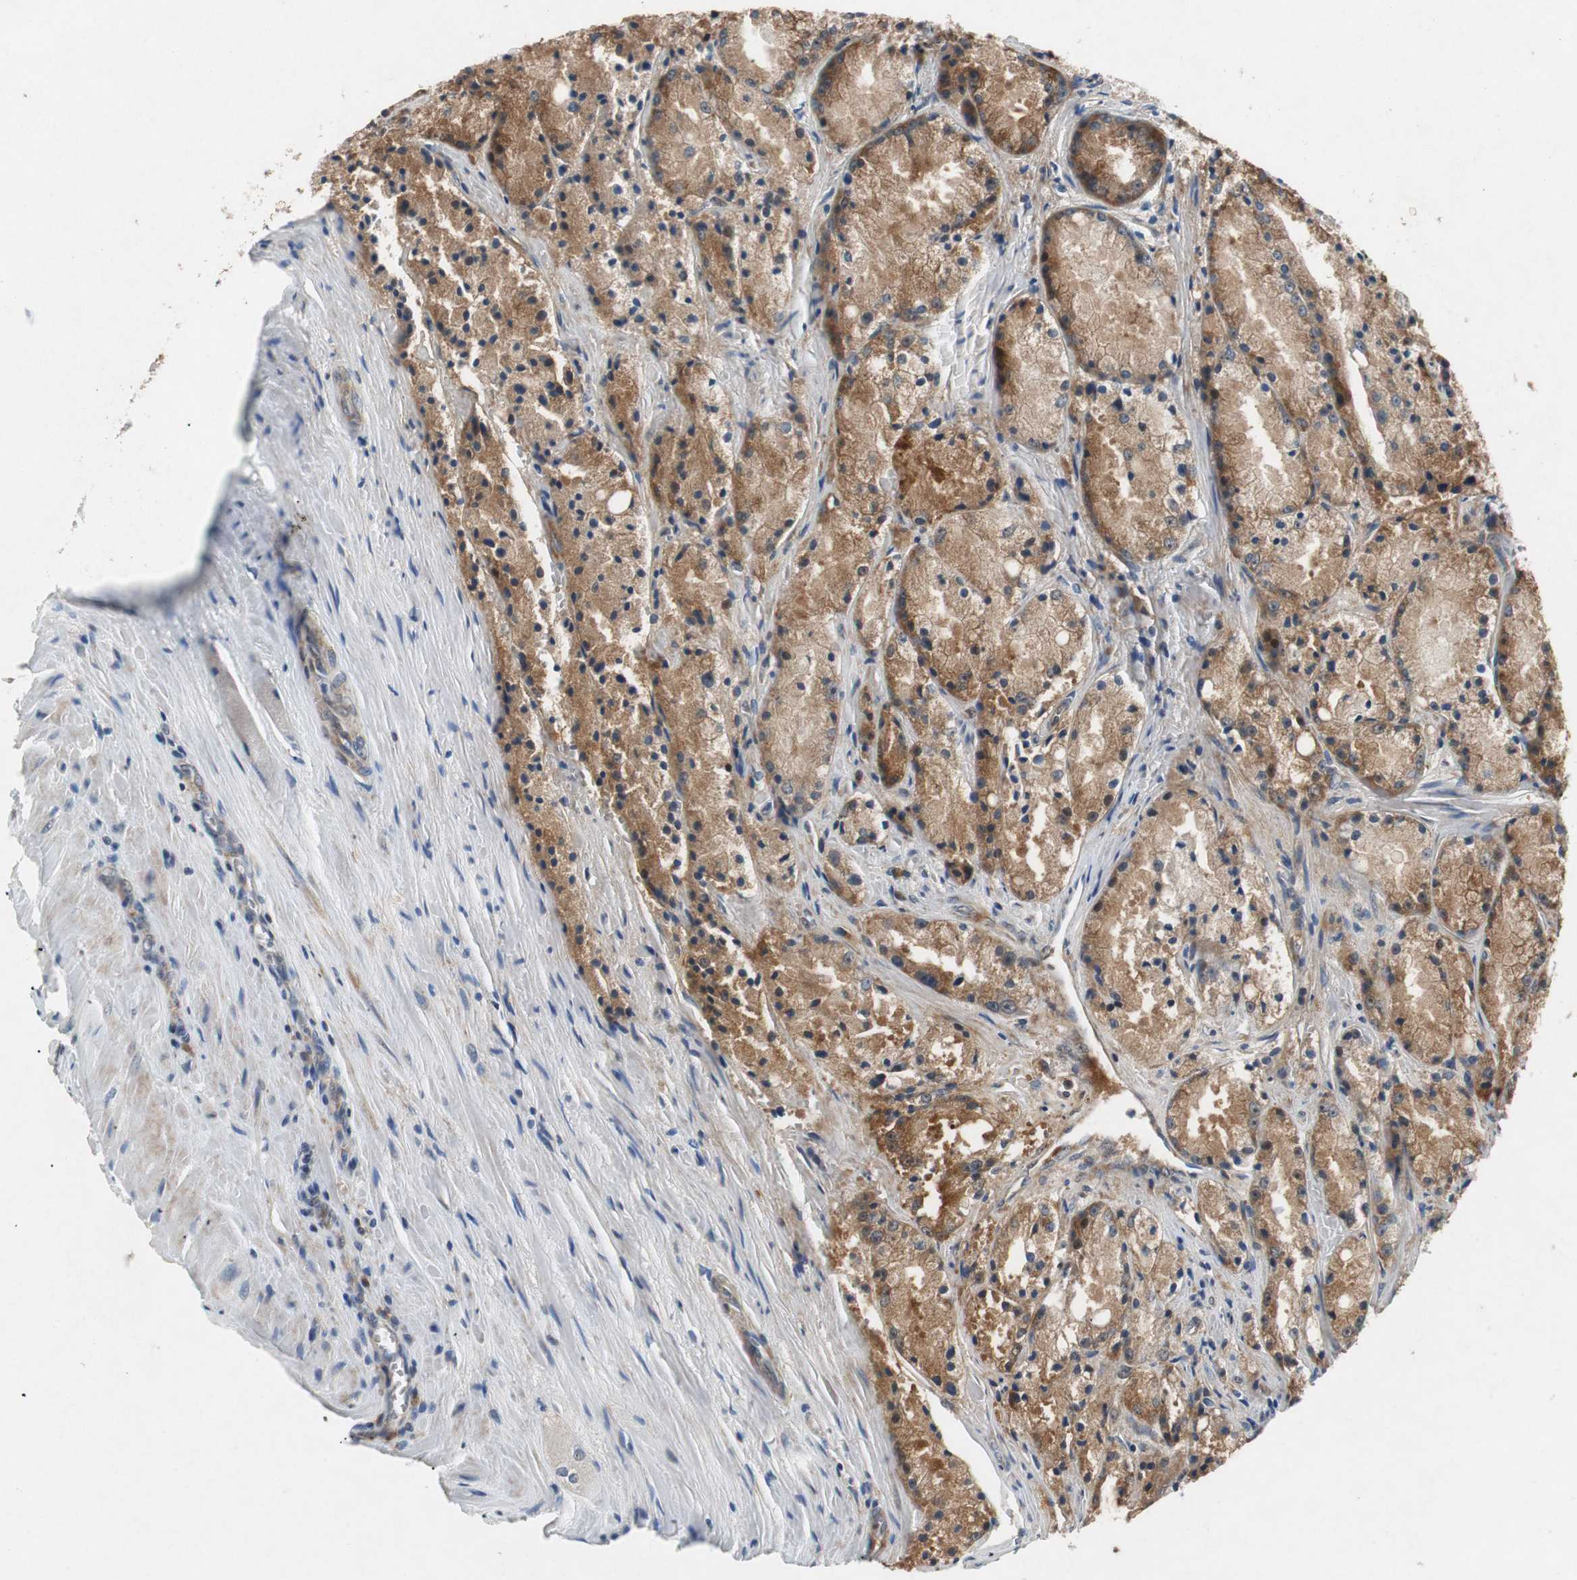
{"staining": {"intensity": "moderate", "quantity": ">75%", "location": "cytoplasmic/membranous"}, "tissue": "prostate cancer", "cell_type": "Tumor cells", "image_type": "cancer", "snomed": [{"axis": "morphology", "description": "Adenocarcinoma, Low grade"}, {"axis": "topography", "description": "Prostate"}], "caption": "This is an image of immunohistochemistry (IHC) staining of prostate cancer (adenocarcinoma (low-grade)), which shows moderate expression in the cytoplasmic/membranous of tumor cells.", "gene": "RPL35", "patient": {"sex": "male", "age": 64}}